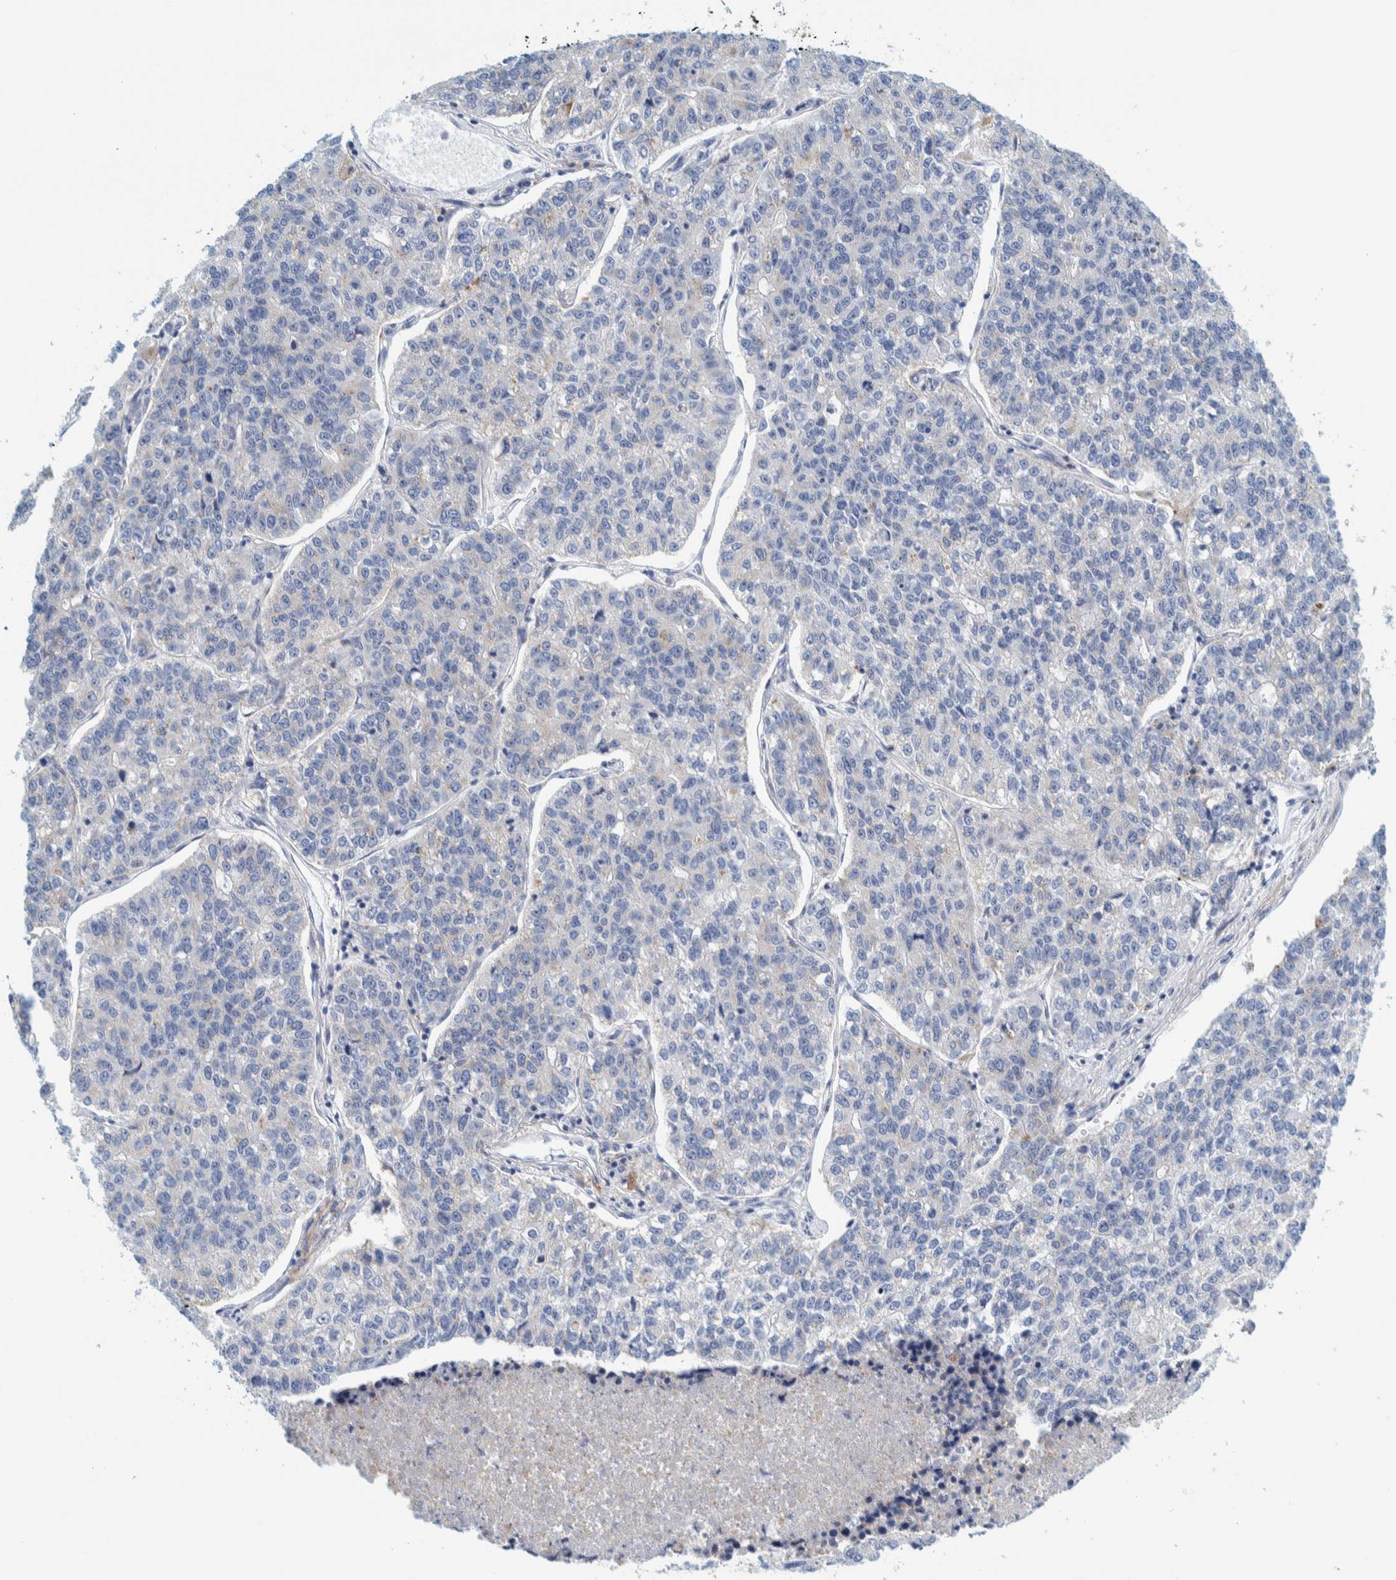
{"staining": {"intensity": "negative", "quantity": "none", "location": "none"}, "tissue": "lung cancer", "cell_type": "Tumor cells", "image_type": "cancer", "snomed": [{"axis": "morphology", "description": "Adenocarcinoma, NOS"}, {"axis": "topography", "description": "Lung"}], "caption": "DAB immunohistochemical staining of adenocarcinoma (lung) displays no significant staining in tumor cells.", "gene": "MOG", "patient": {"sex": "male", "age": 49}}